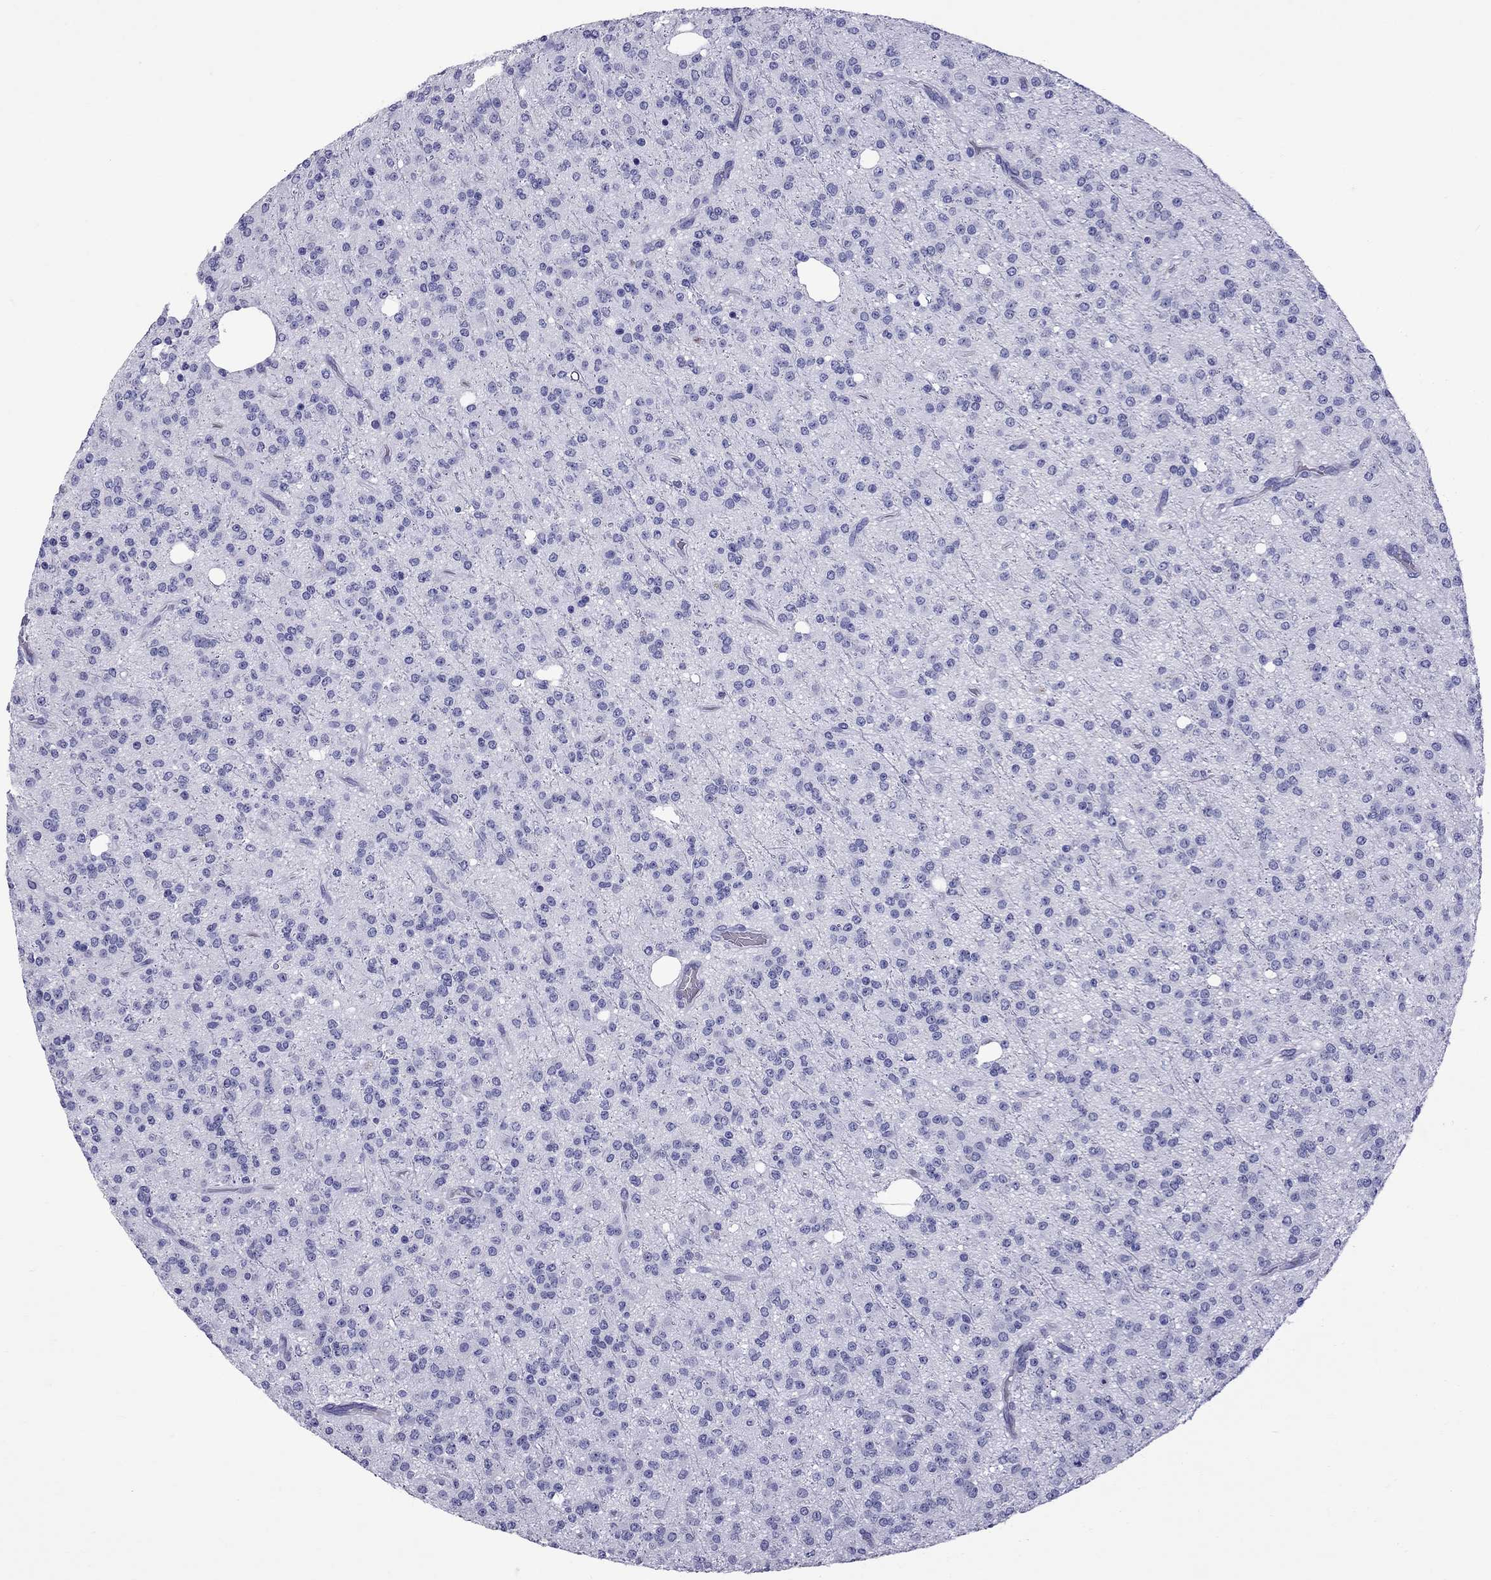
{"staining": {"intensity": "negative", "quantity": "none", "location": "none"}, "tissue": "glioma", "cell_type": "Tumor cells", "image_type": "cancer", "snomed": [{"axis": "morphology", "description": "Glioma, malignant, Low grade"}, {"axis": "topography", "description": "Brain"}], "caption": "The micrograph demonstrates no significant staining in tumor cells of low-grade glioma (malignant).", "gene": "SCART1", "patient": {"sex": "male", "age": 27}}